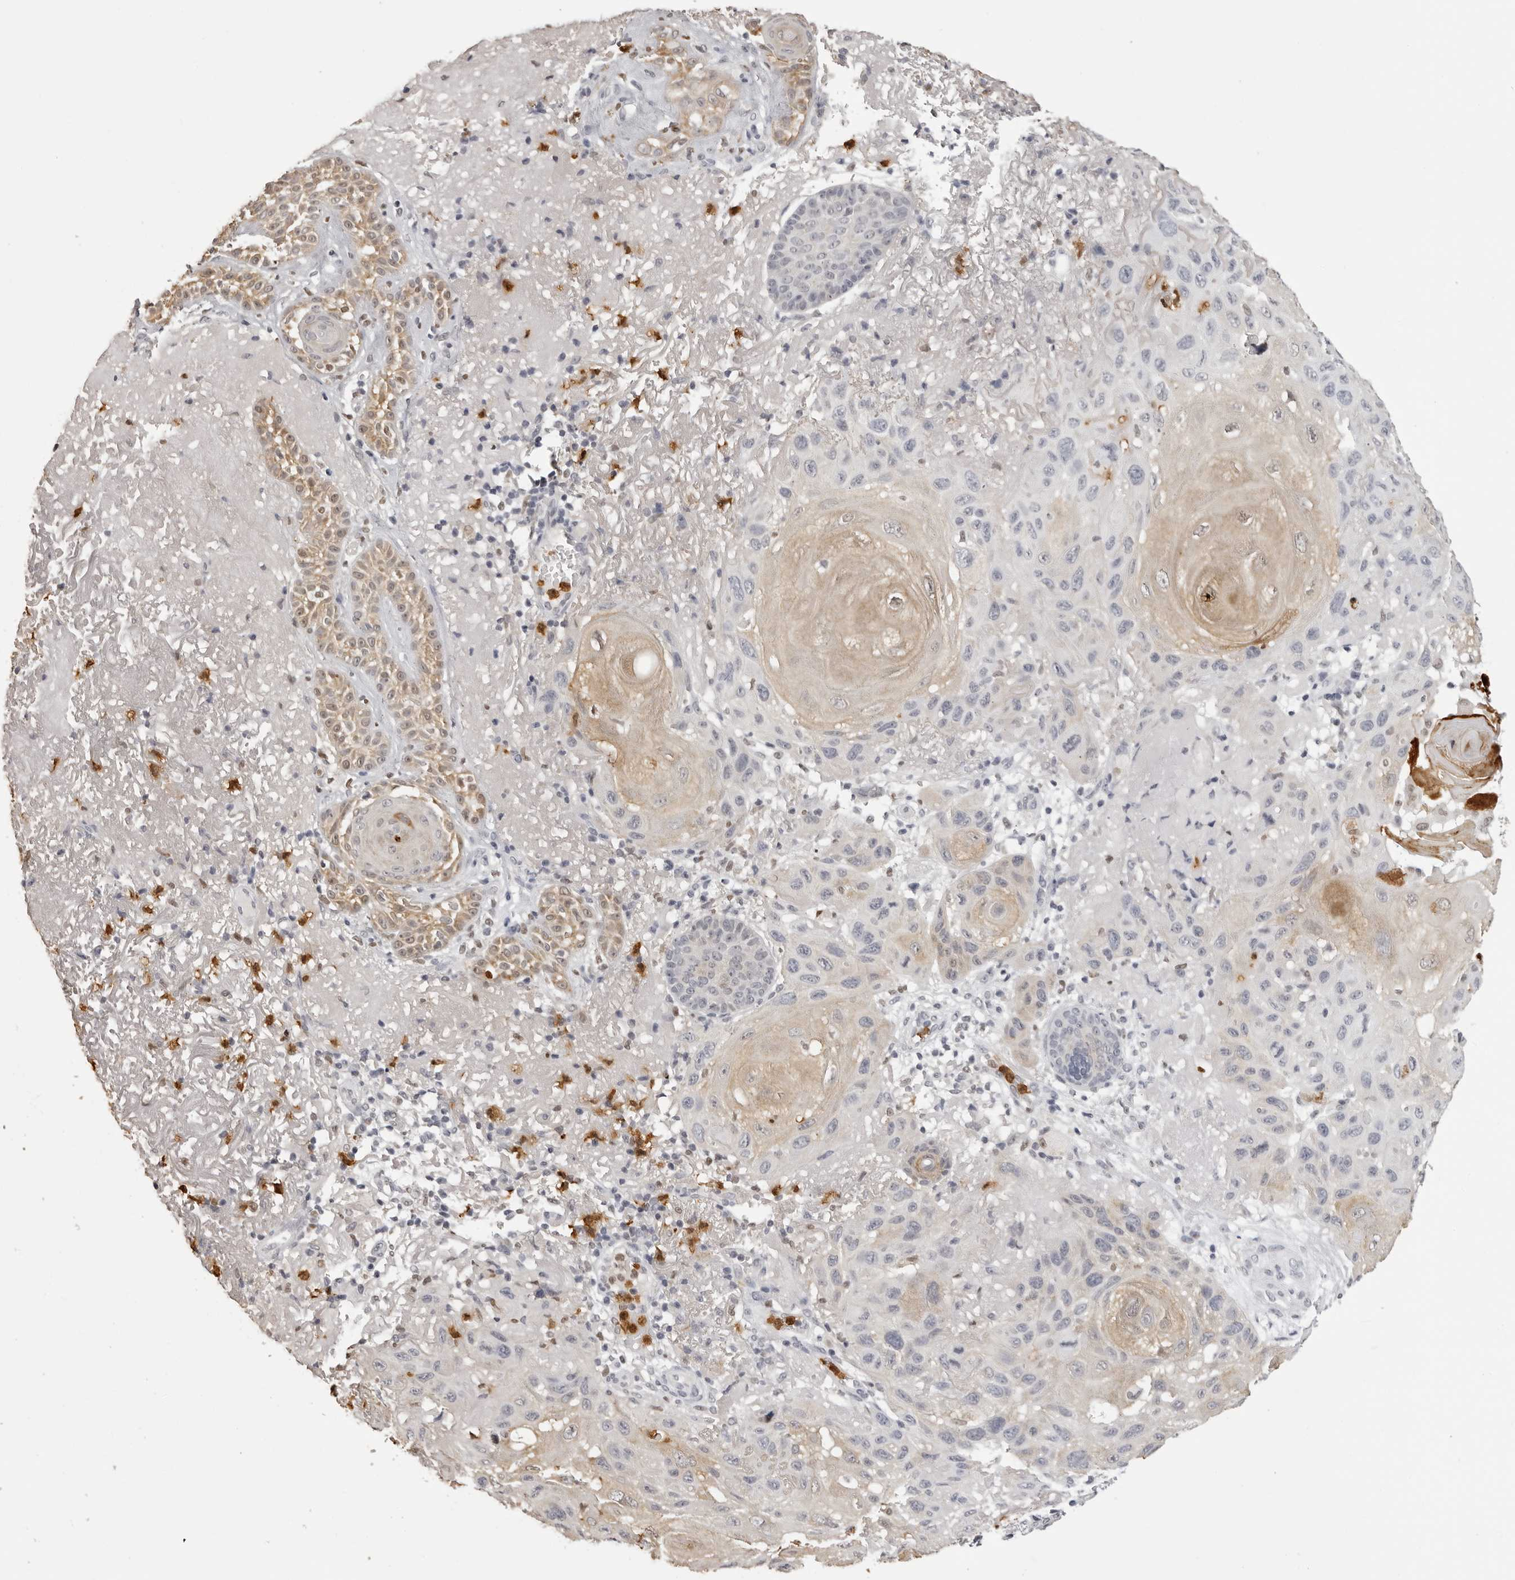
{"staining": {"intensity": "weak", "quantity": "<25%", "location": "cytoplasmic/membranous"}, "tissue": "skin cancer", "cell_type": "Tumor cells", "image_type": "cancer", "snomed": [{"axis": "morphology", "description": "Normal tissue, NOS"}, {"axis": "morphology", "description": "Squamous cell carcinoma, NOS"}, {"axis": "topography", "description": "Skin"}], "caption": "Skin squamous cell carcinoma was stained to show a protein in brown. There is no significant expression in tumor cells.", "gene": "IL31", "patient": {"sex": "female", "age": 96}}